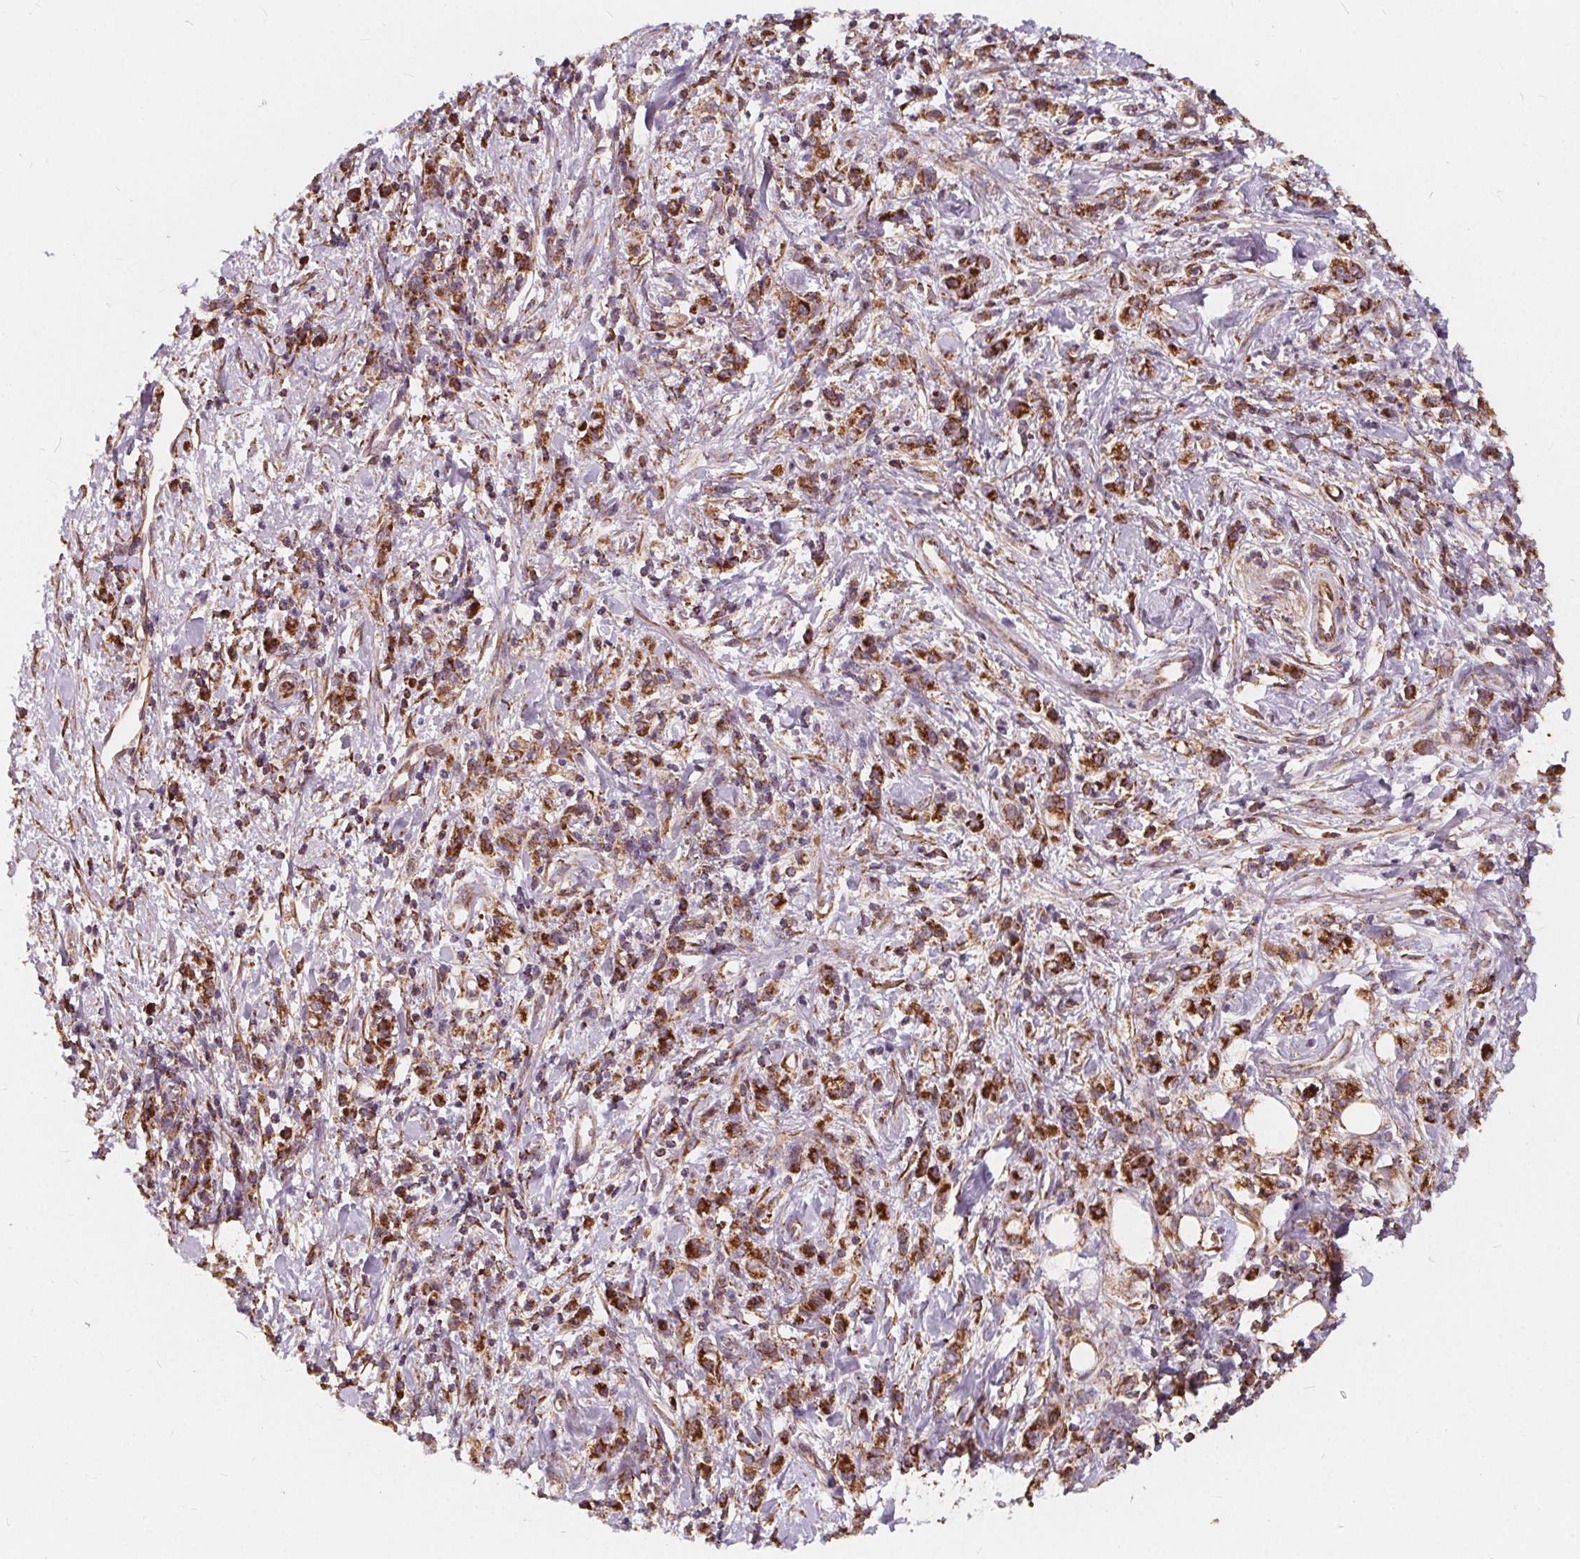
{"staining": {"intensity": "strong", "quantity": ">75%", "location": "cytoplasmic/membranous"}, "tissue": "stomach cancer", "cell_type": "Tumor cells", "image_type": "cancer", "snomed": [{"axis": "morphology", "description": "Adenocarcinoma, NOS"}, {"axis": "topography", "description": "Stomach"}], "caption": "Brown immunohistochemical staining in human adenocarcinoma (stomach) reveals strong cytoplasmic/membranous positivity in about >75% of tumor cells.", "gene": "PLSCR3", "patient": {"sex": "male", "age": 77}}